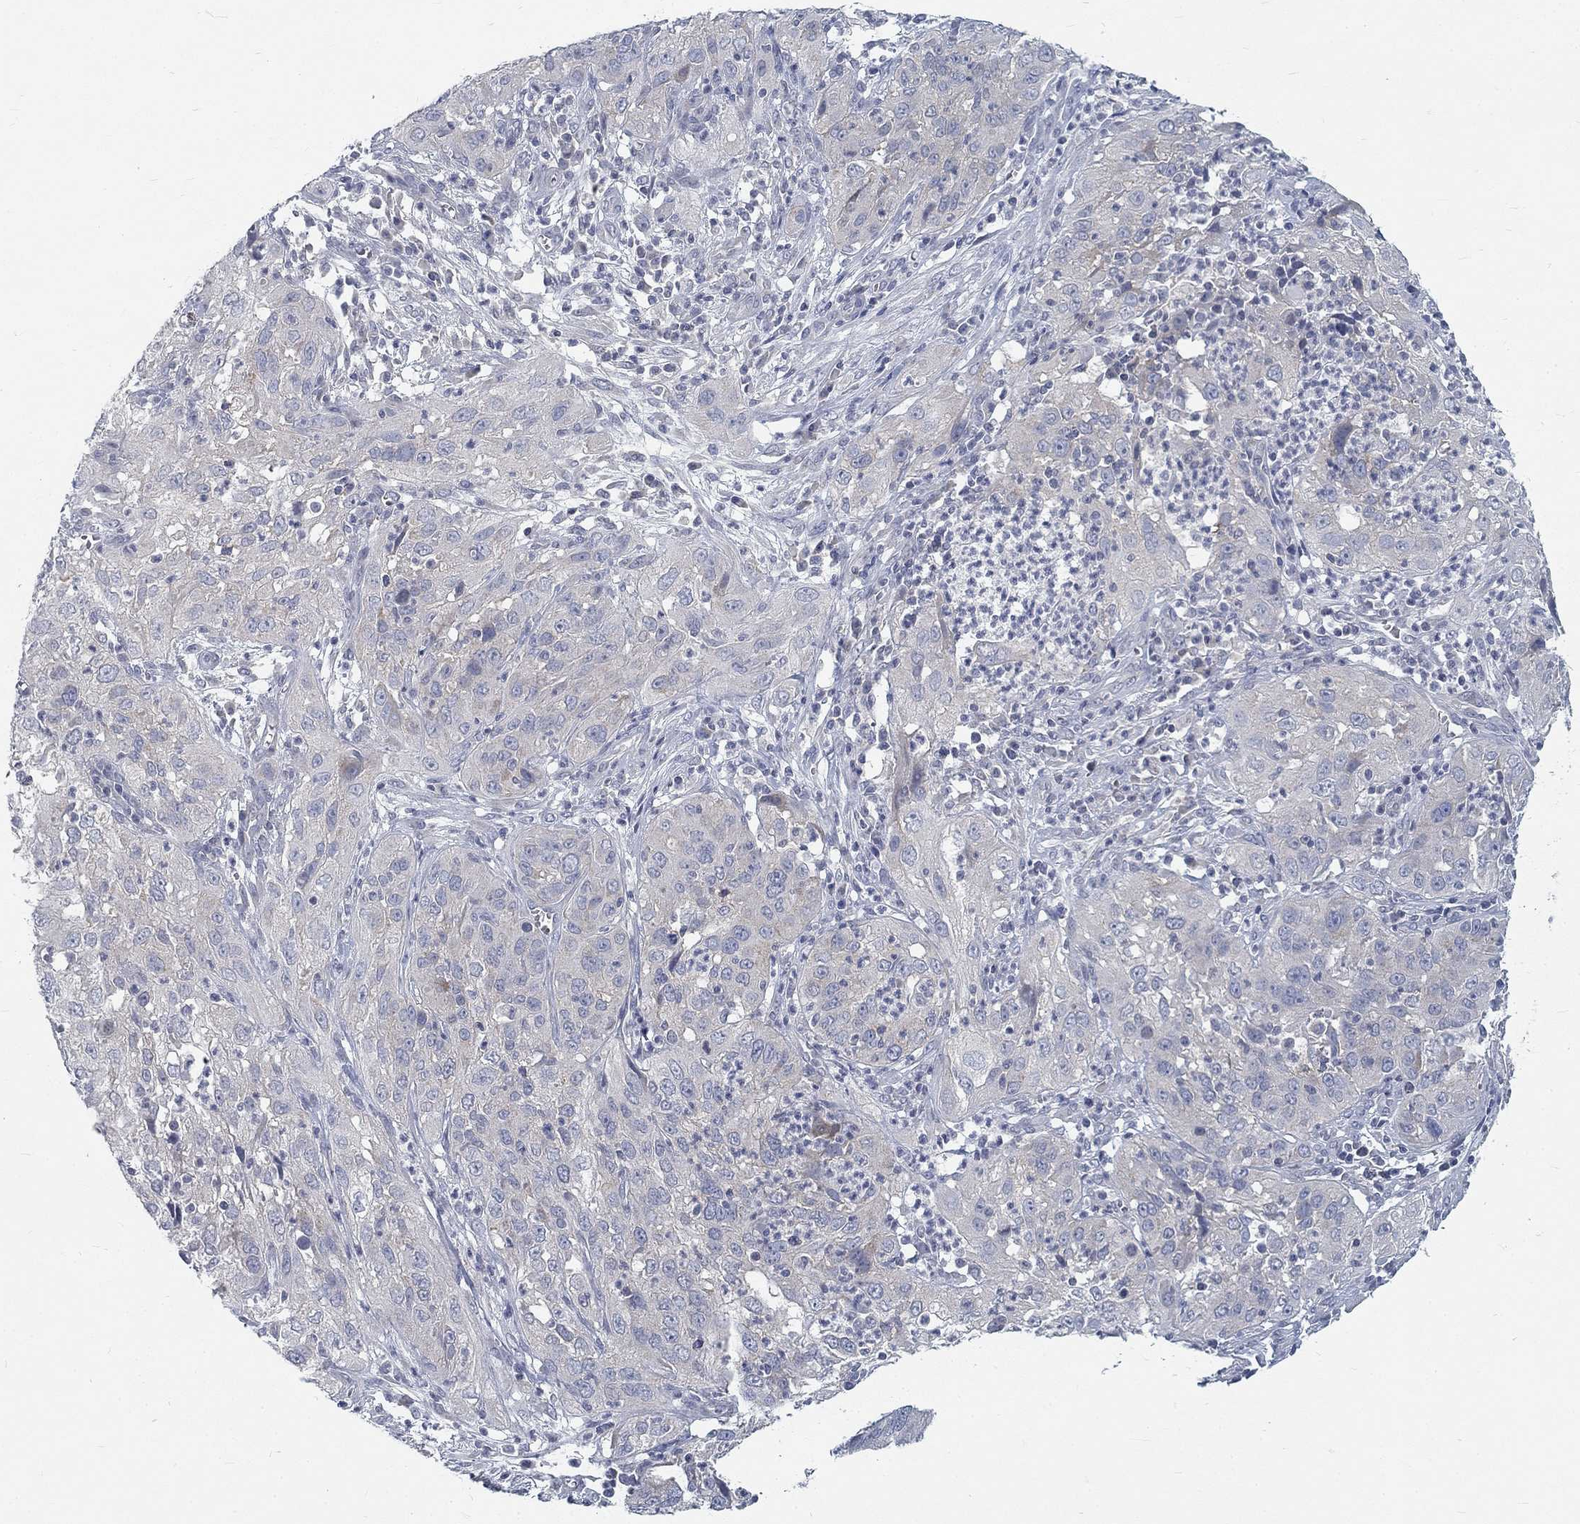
{"staining": {"intensity": "weak", "quantity": "<25%", "location": "cytoplasmic/membranous"}, "tissue": "cervical cancer", "cell_type": "Tumor cells", "image_type": "cancer", "snomed": [{"axis": "morphology", "description": "Squamous cell carcinoma, NOS"}, {"axis": "topography", "description": "Cervix"}], "caption": "Tumor cells show no significant staining in cervical cancer (squamous cell carcinoma). (DAB immunohistochemistry, high magnification).", "gene": "ATP1A3", "patient": {"sex": "female", "age": 32}}